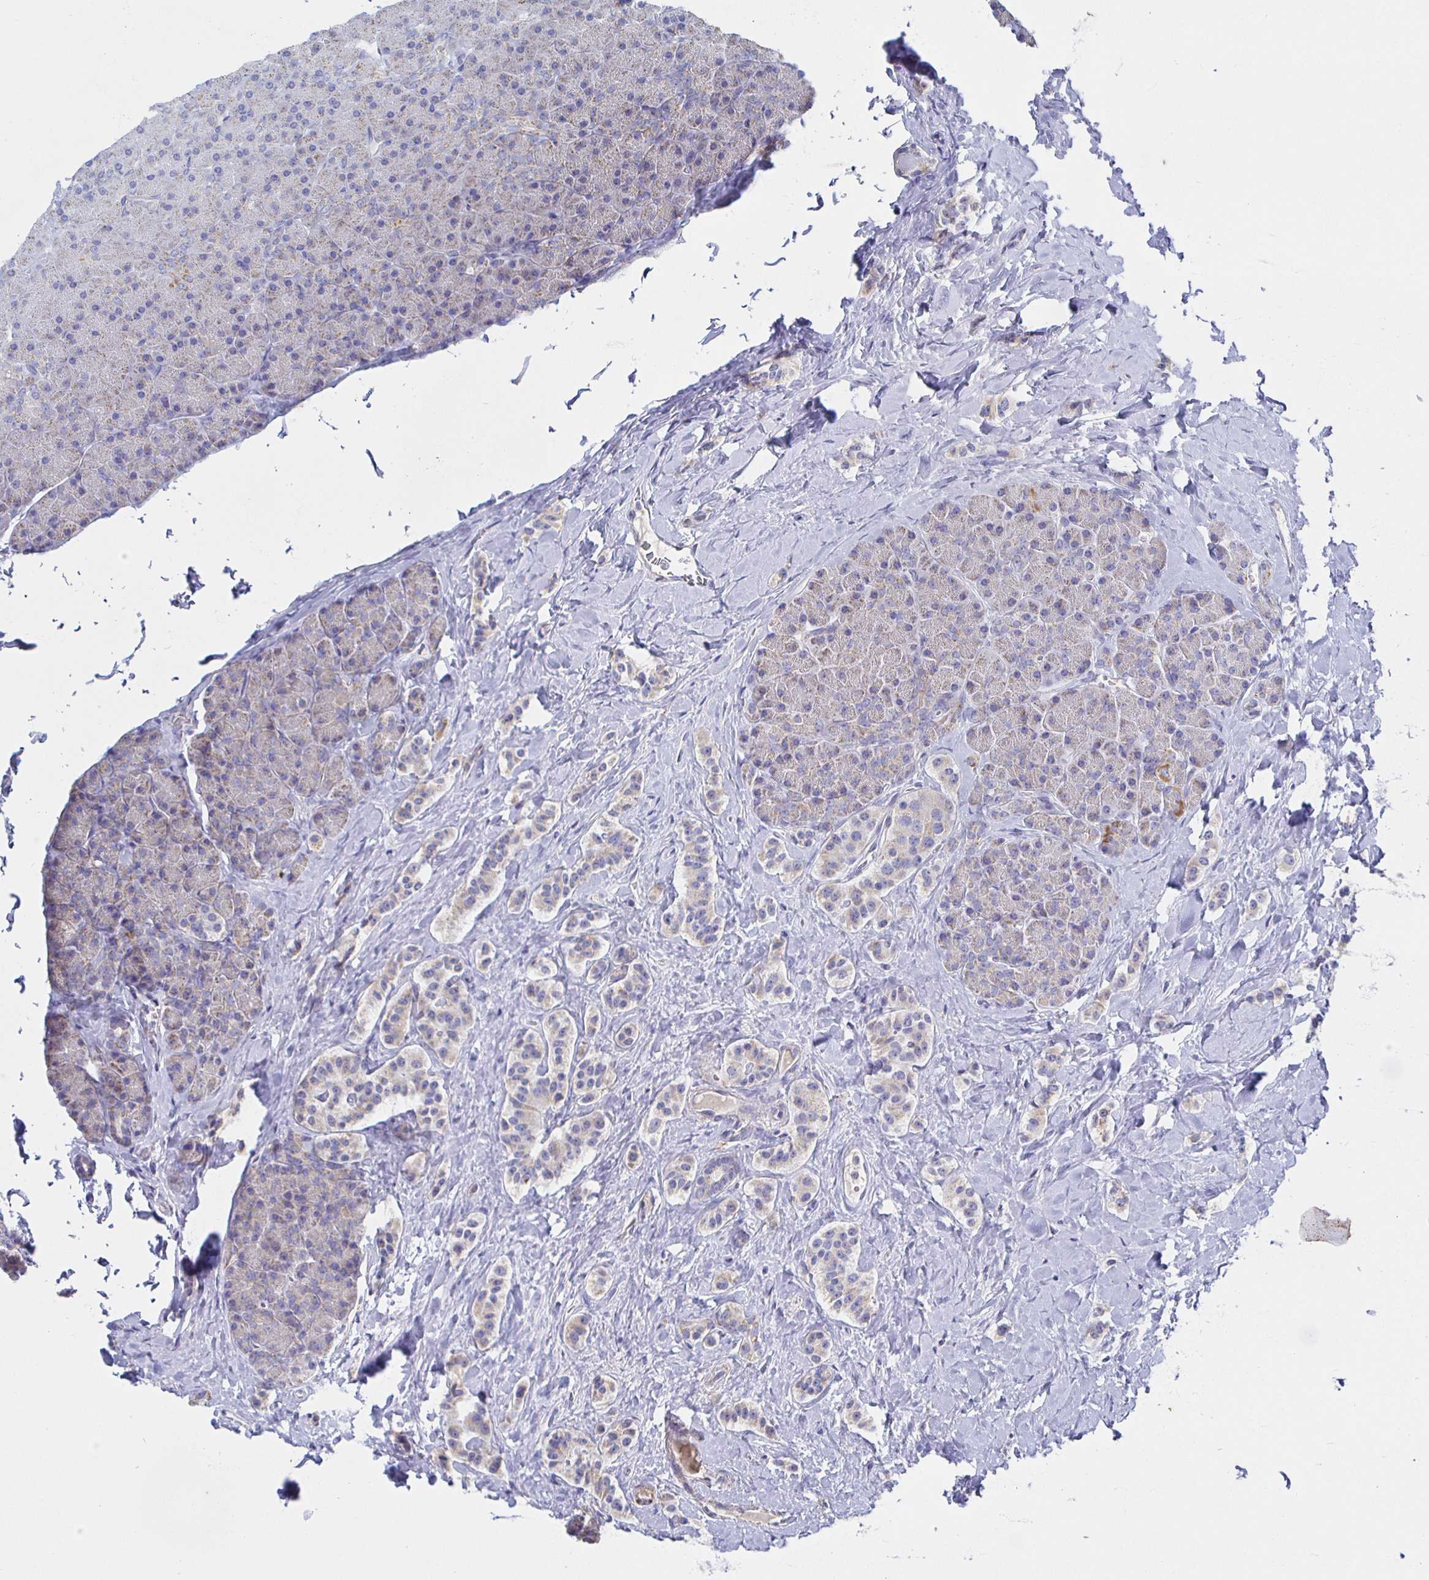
{"staining": {"intensity": "weak", "quantity": "<25%", "location": "cytoplasmic/membranous"}, "tissue": "carcinoid", "cell_type": "Tumor cells", "image_type": "cancer", "snomed": [{"axis": "morphology", "description": "Normal tissue, NOS"}, {"axis": "morphology", "description": "Carcinoid, malignant, NOS"}, {"axis": "topography", "description": "Pancreas"}], "caption": "This is an immunohistochemistry (IHC) image of carcinoid (malignant). There is no expression in tumor cells.", "gene": "SYNGR4", "patient": {"sex": "male", "age": 36}}